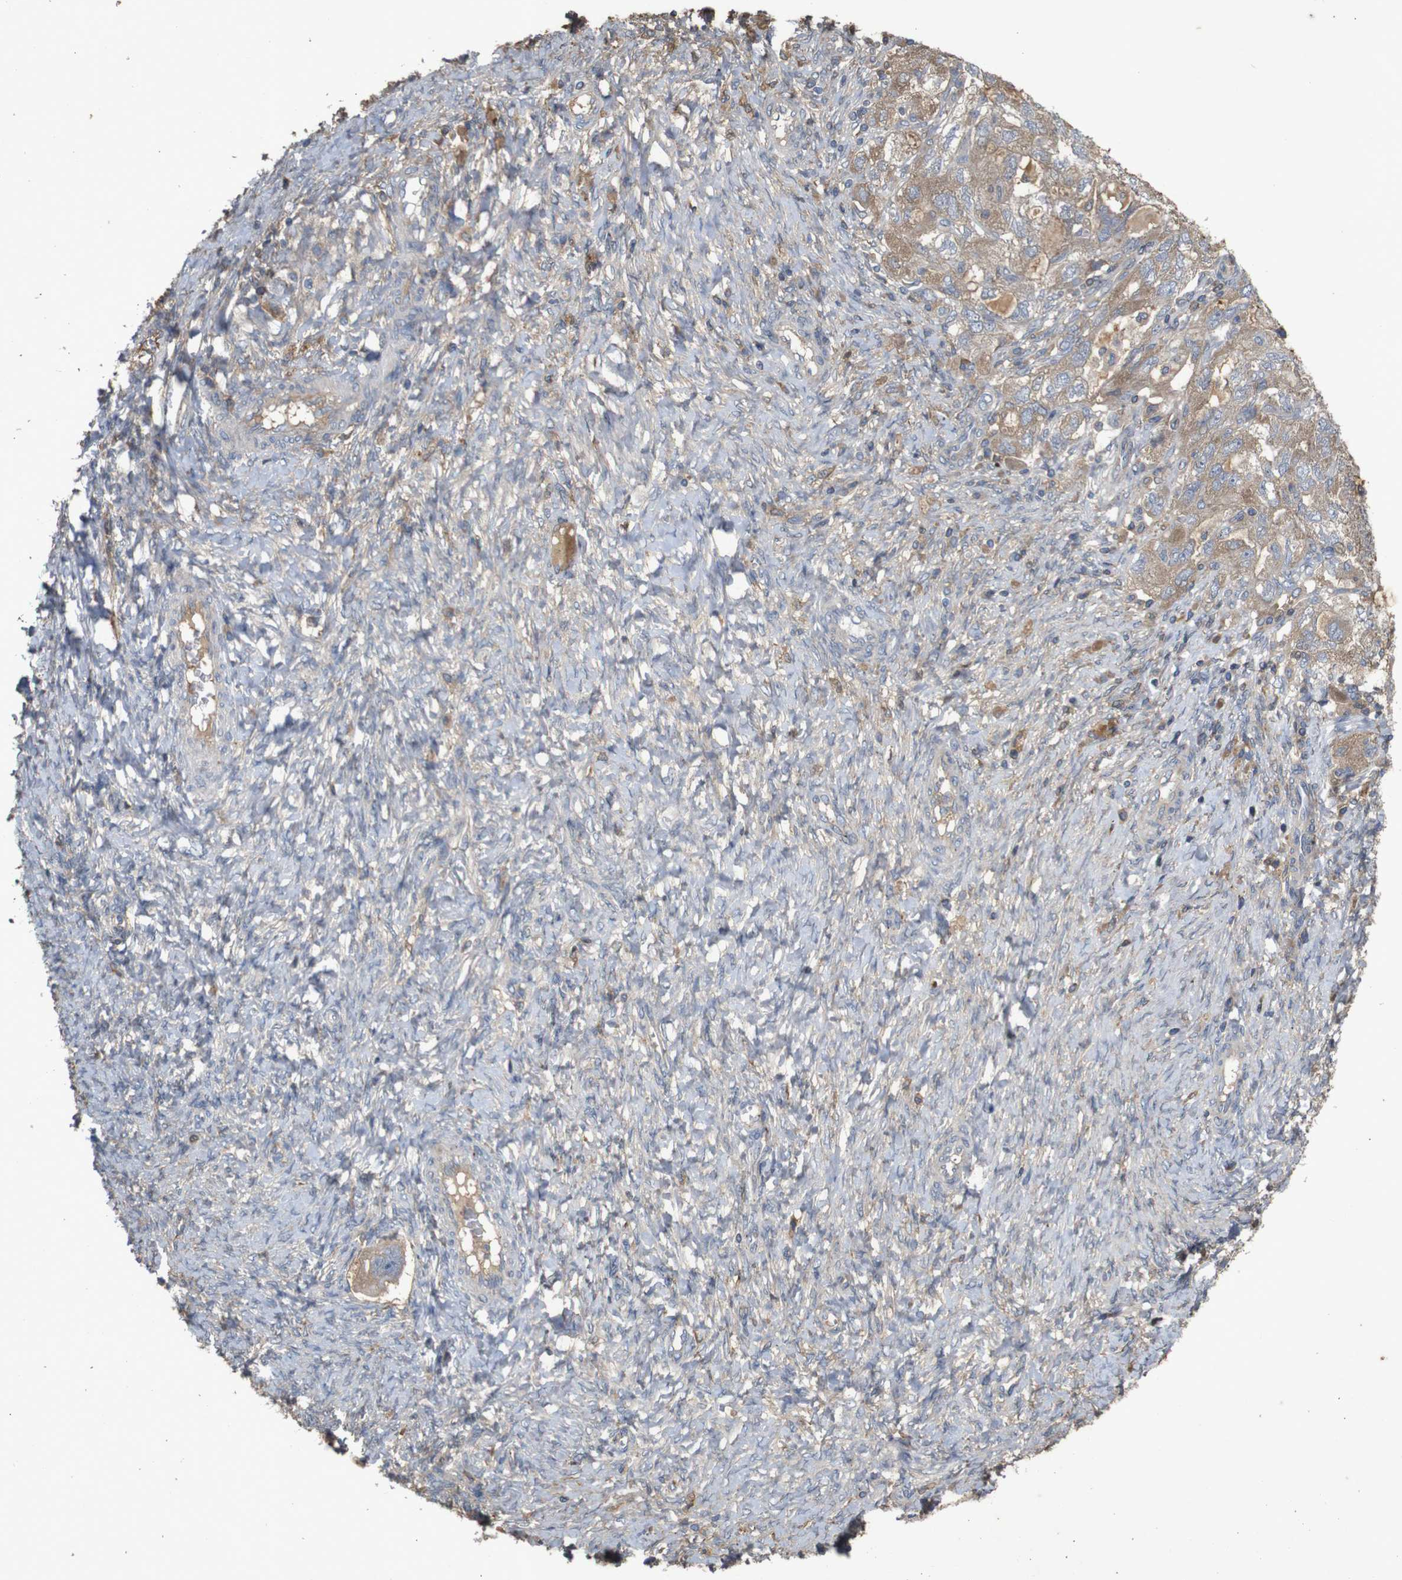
{"staining": {"intensity": "weak", "quantity": ">75%", "location": "cytoplasmic/membranous"}, "tissue": "ovarian cancer", "cell_type": "Tumor cells", "image_type": "cancer", "snomed": [{"axis": "morphology", "description": "Carcinoma, NOS"}, {"axis": "morphology", "description": "Cystadenocarcinoma, serous, NOS"}, {"axis": "topography", "description": "Ovary"}], "caption": "Immunohistochemistry of human ovarian carcinoma reveals low levels of weak cytoplasmic/membranous staining in approximately >75% of tumor cells.", "gene": "PTPN1", "patient": {"sex": "female", "age": 69}}